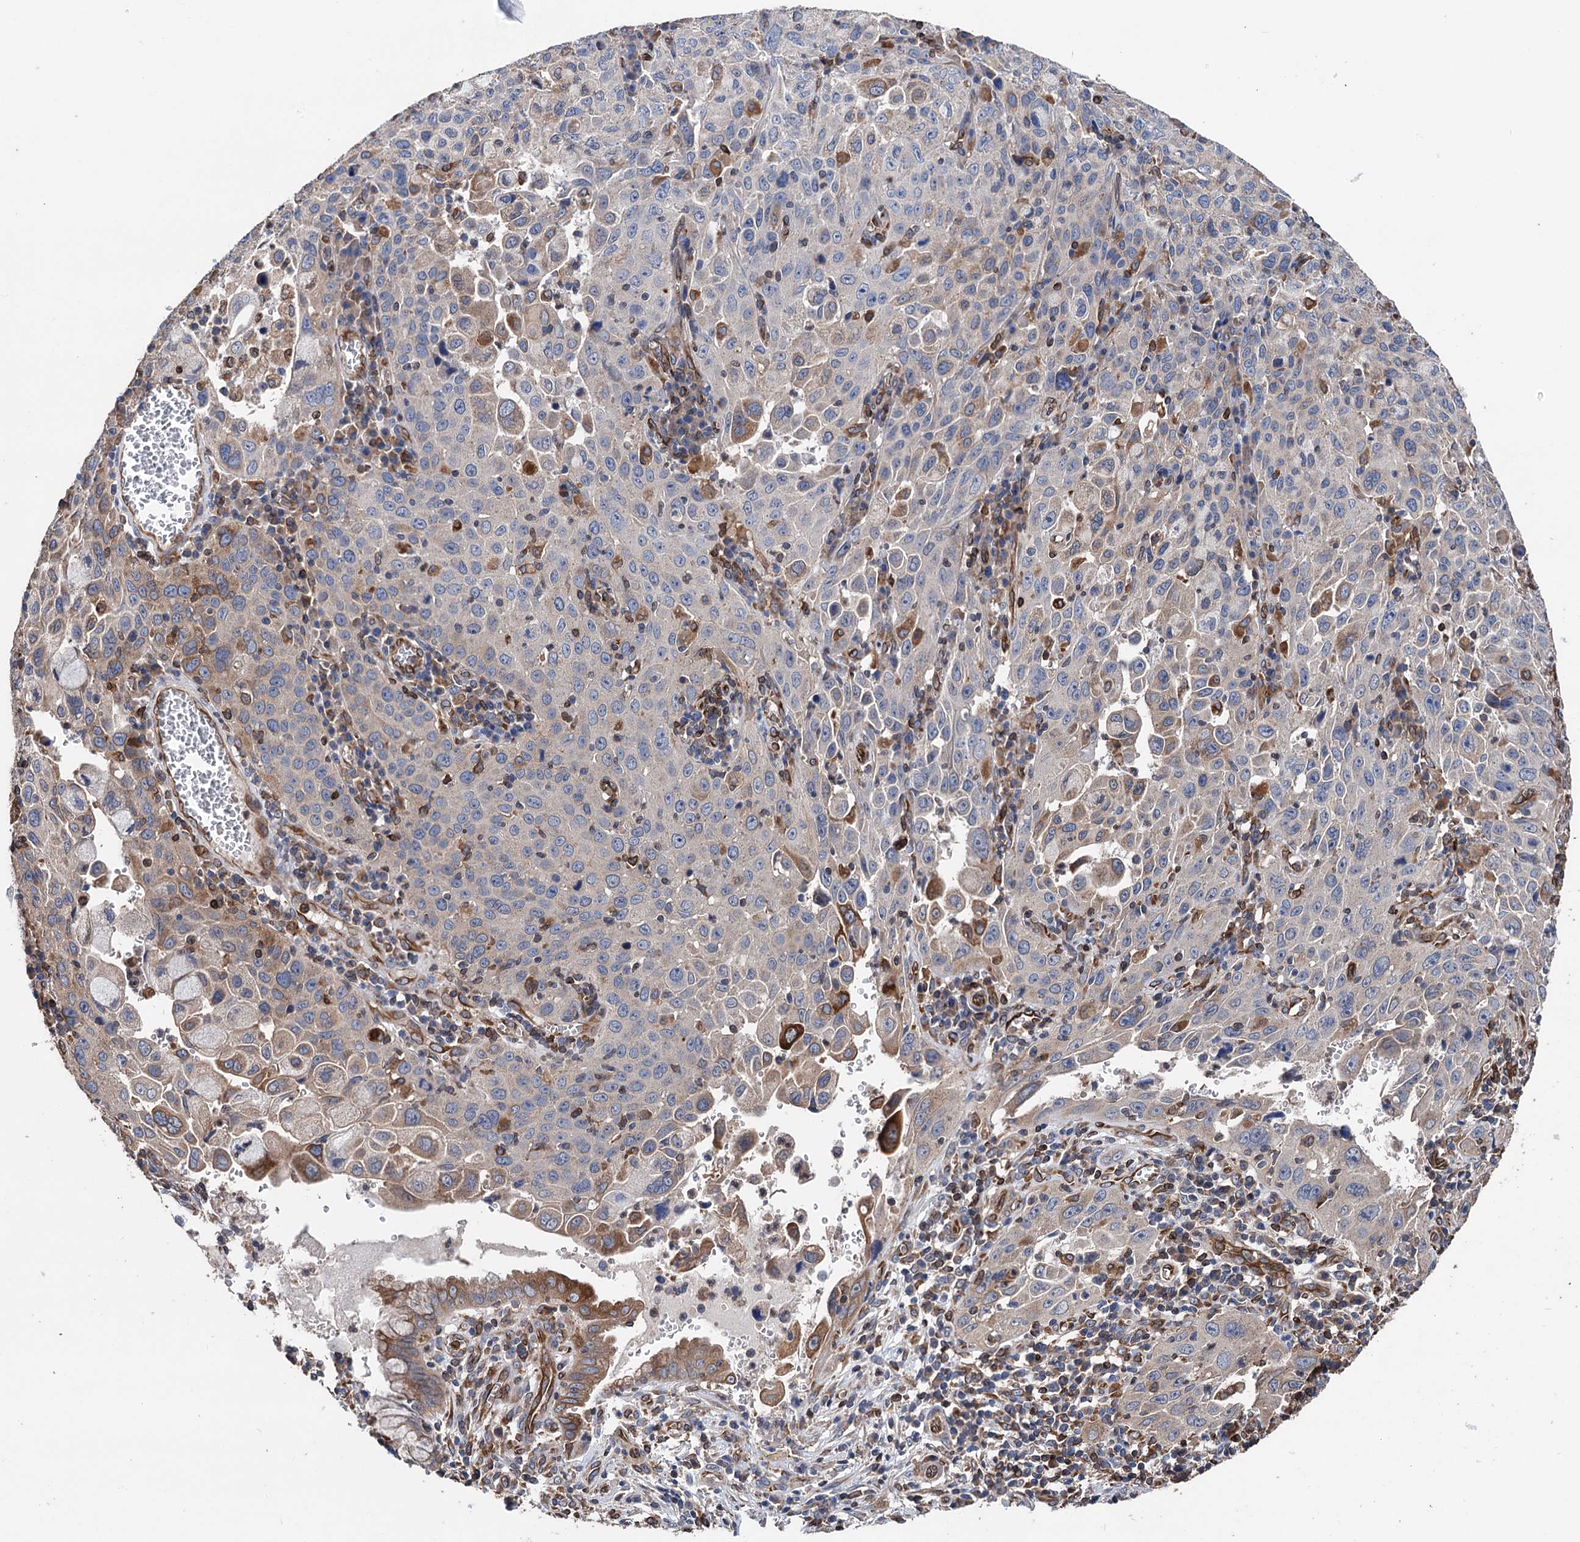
{"staining": {"intensity": "moderate", "quantity": "<25%", "location": "cytoplasmic/membranous"}, "tissue": "cervical cancer", "cell_type": "Tumor cells", "image_type": "cancer", "snomed": [{"axis": "morphology", "description": "Squamous cell carcinoma, NOS"}, {"axis": "topography", "description": "Cervix"}], "caption": "A brown stain highlights moderate cytoplasmic/membranous expression of a protein in human squamous cell carcinoma (cervical) tumor cells.", "gene": "STING1", "patient": {"sex": "female", "age": 42}}